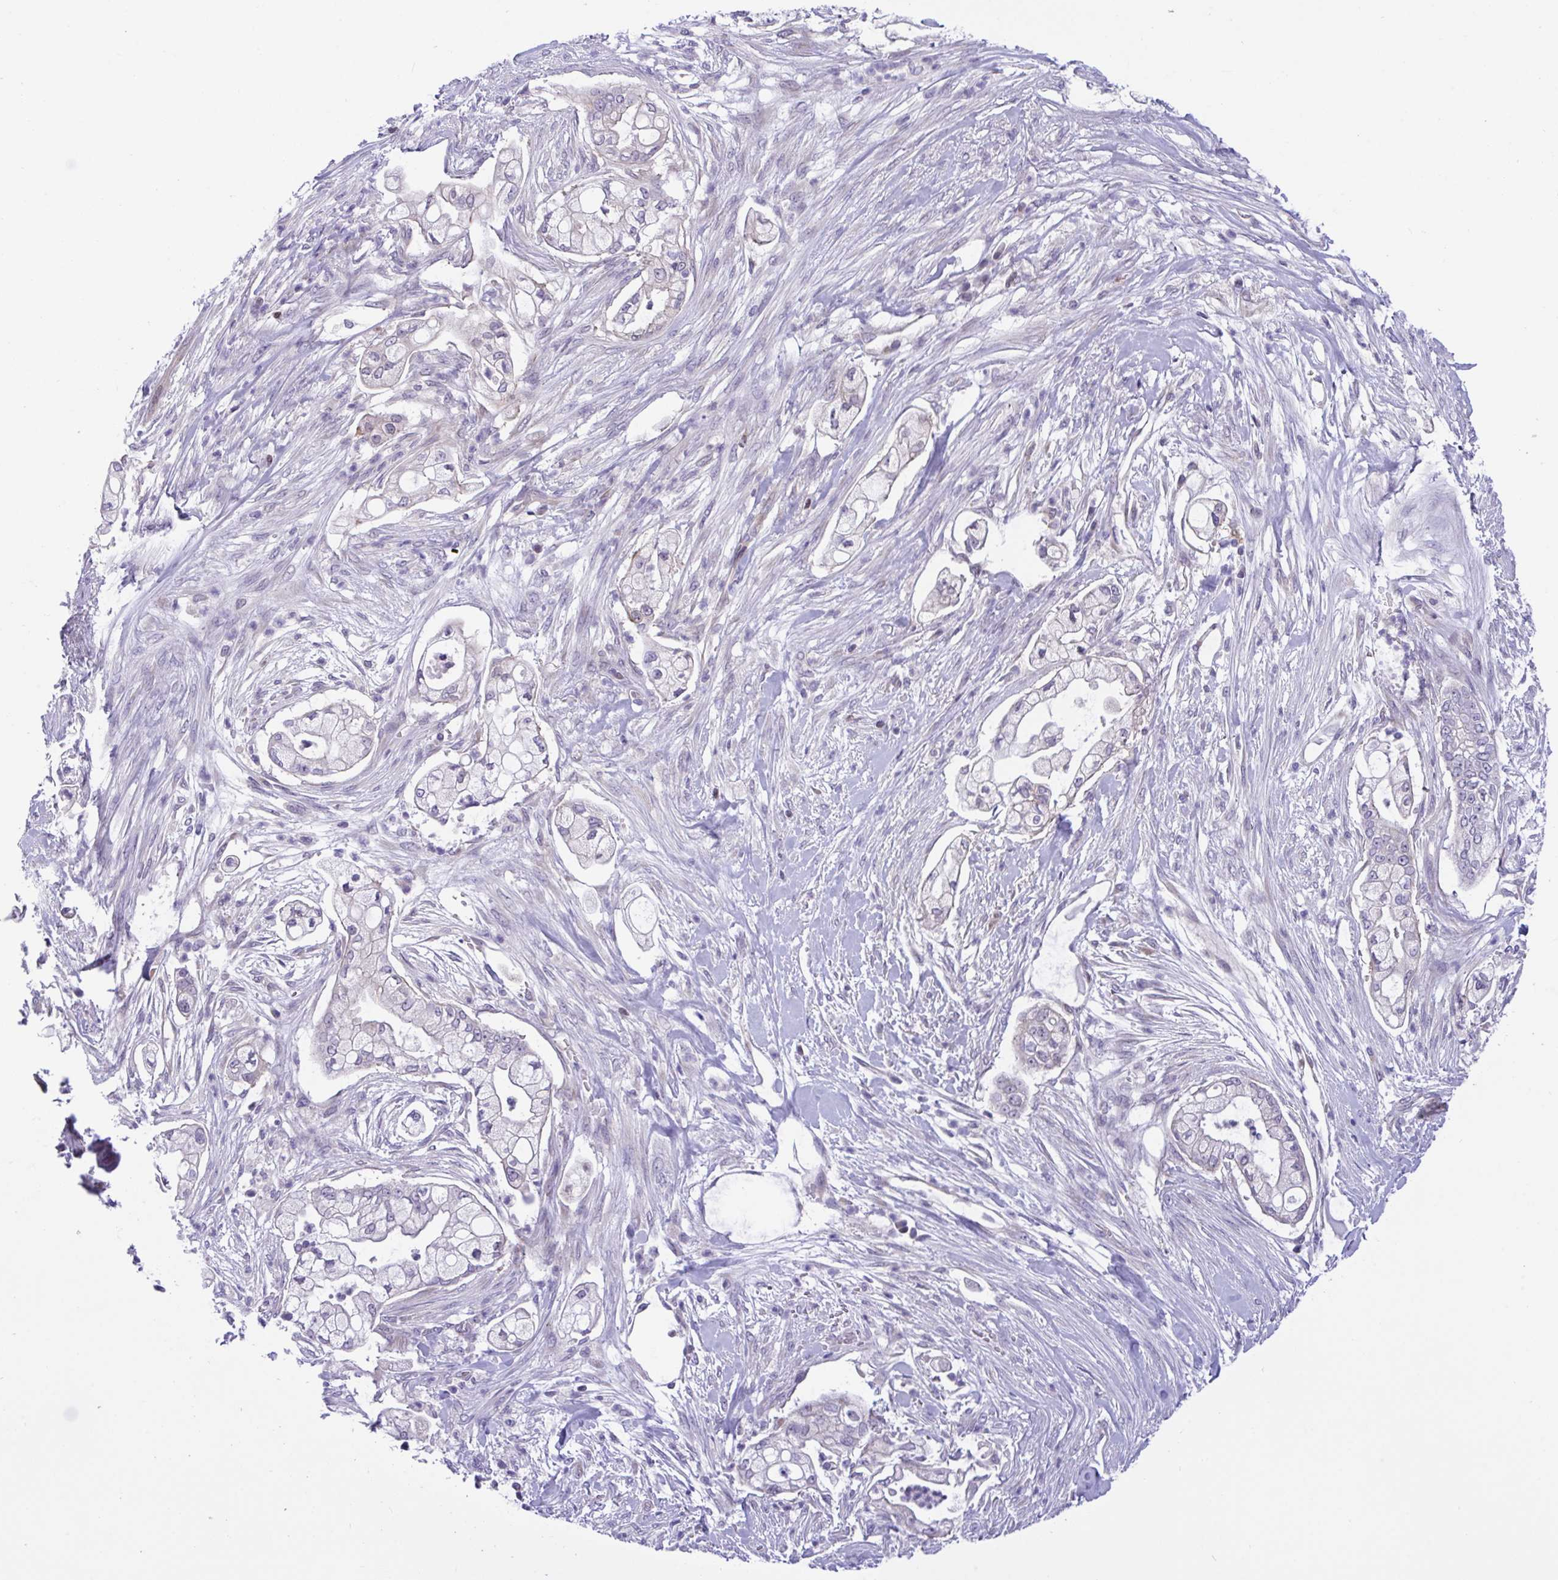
{"staining": {"intensity": "negative", "quantity": "none", "location": "none"}, "tissue": "pancreatic cancer", "cell_type": "Tumor cells", "image_type": "cancer", "snomed": [{"axis": "morphology", "description": "Adenocarcinoma, NOS"}, {"axis": "topography", "description": "Pancreas"}], "caption": "Protein analysis of pancreatic cancer reveals no significant expression in tumor cells.", "gene": "SNX11", "patient": {"sex": "female", "age": 69}}